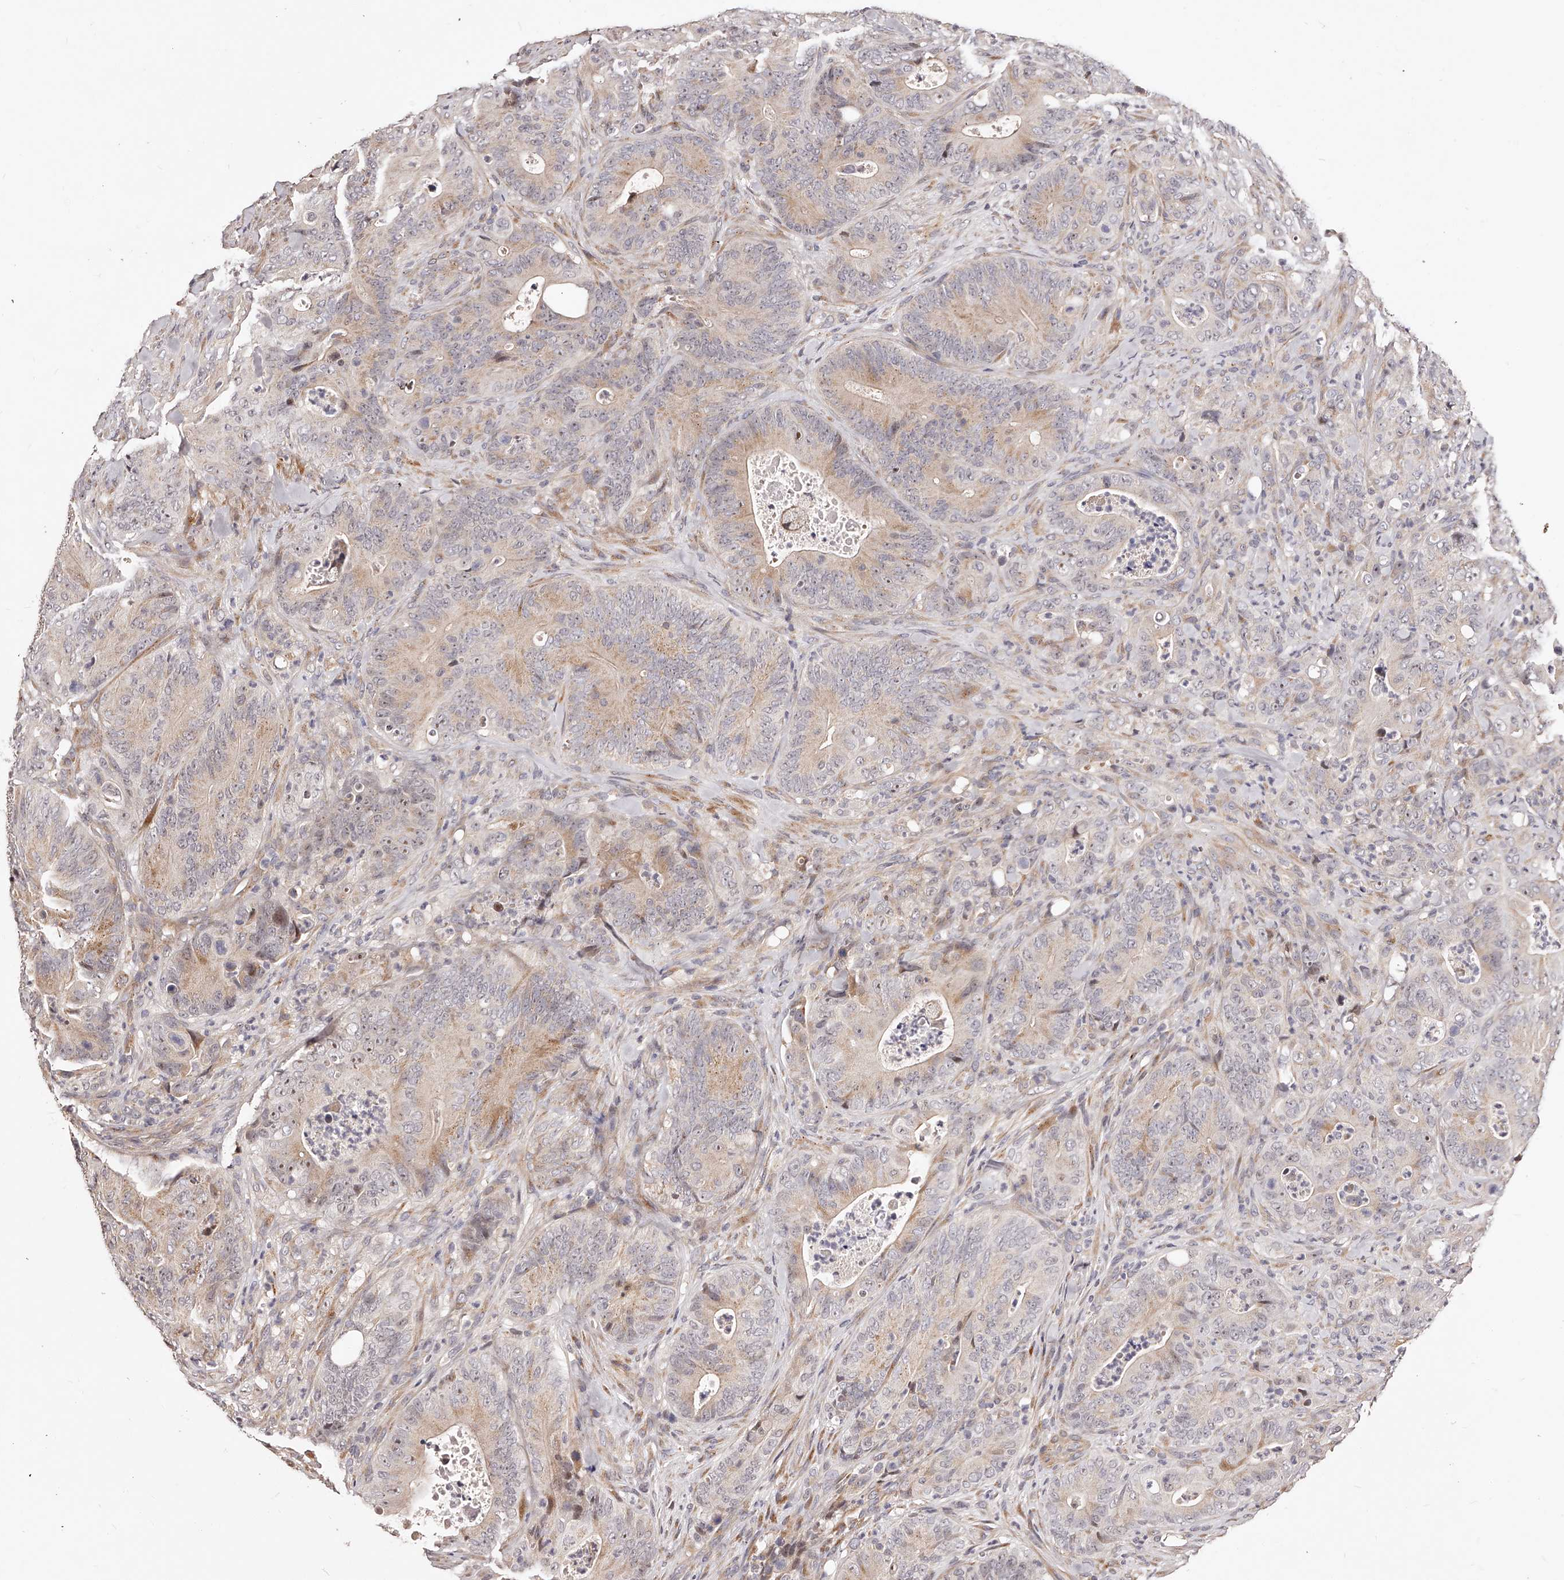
{"staining": {"intensity": "weak", "quantity": ">75%", "location": "cytoplasmic/membranous"}, "tissue": "colorectal cancer", "cell_type": "Tumor cells", "image_type": "cancer", "snomed": [{"axis": "morphology", "description": "Normal tissue, NOS"}, {"axis": "topography", "description": "Colon"}], "caption": "This is a micrograph of immunohistochemistry staining of colorectal cancer, which shows weak expression in the cytoplasmic/membranous of tumor cells.", "gene": "ZNF502", "patient": {"sex": "female", "age": 82}}